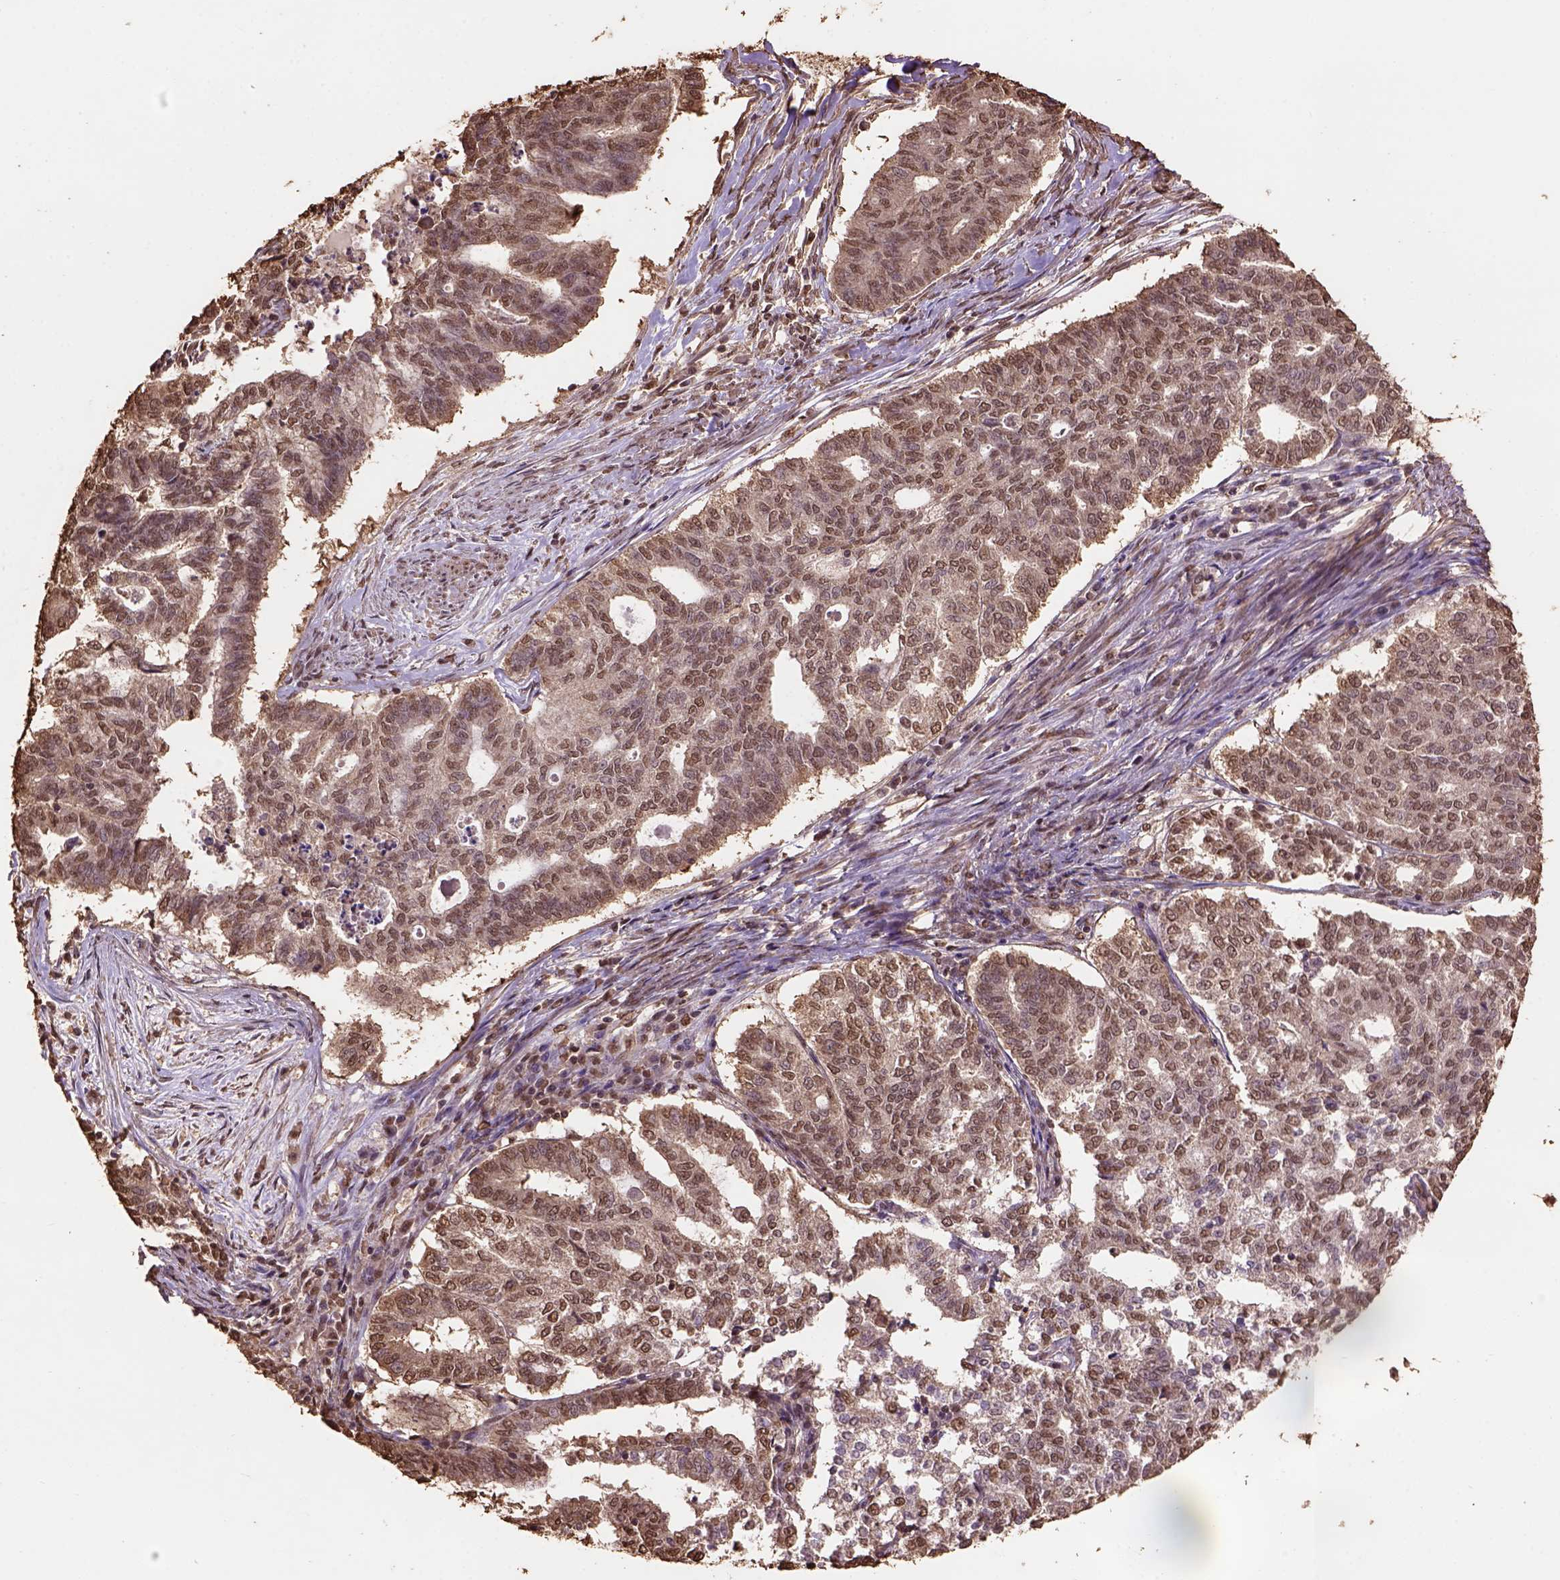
{"staining": {"intensity": "moderate", "quantity": ">75%", "location": "nuclear"}, "tissue": "endometrial cancer", "cell_type": "Tumor cells", "image_type": "cancer", "snomed": [{"axis": "morphology", "description": "Adenocarcinoma, NOS"}, {"axis": "topography", "description": "Endometrium"}], "caption": "About >75% of tumor cells in endometrial adenocarcinoma demonstrate moderate nuclear protein expression as visualized by brown immunohistochemical staining.", "gene": "CSTF2T", "patient": {"sex": "female", "age": 79}}